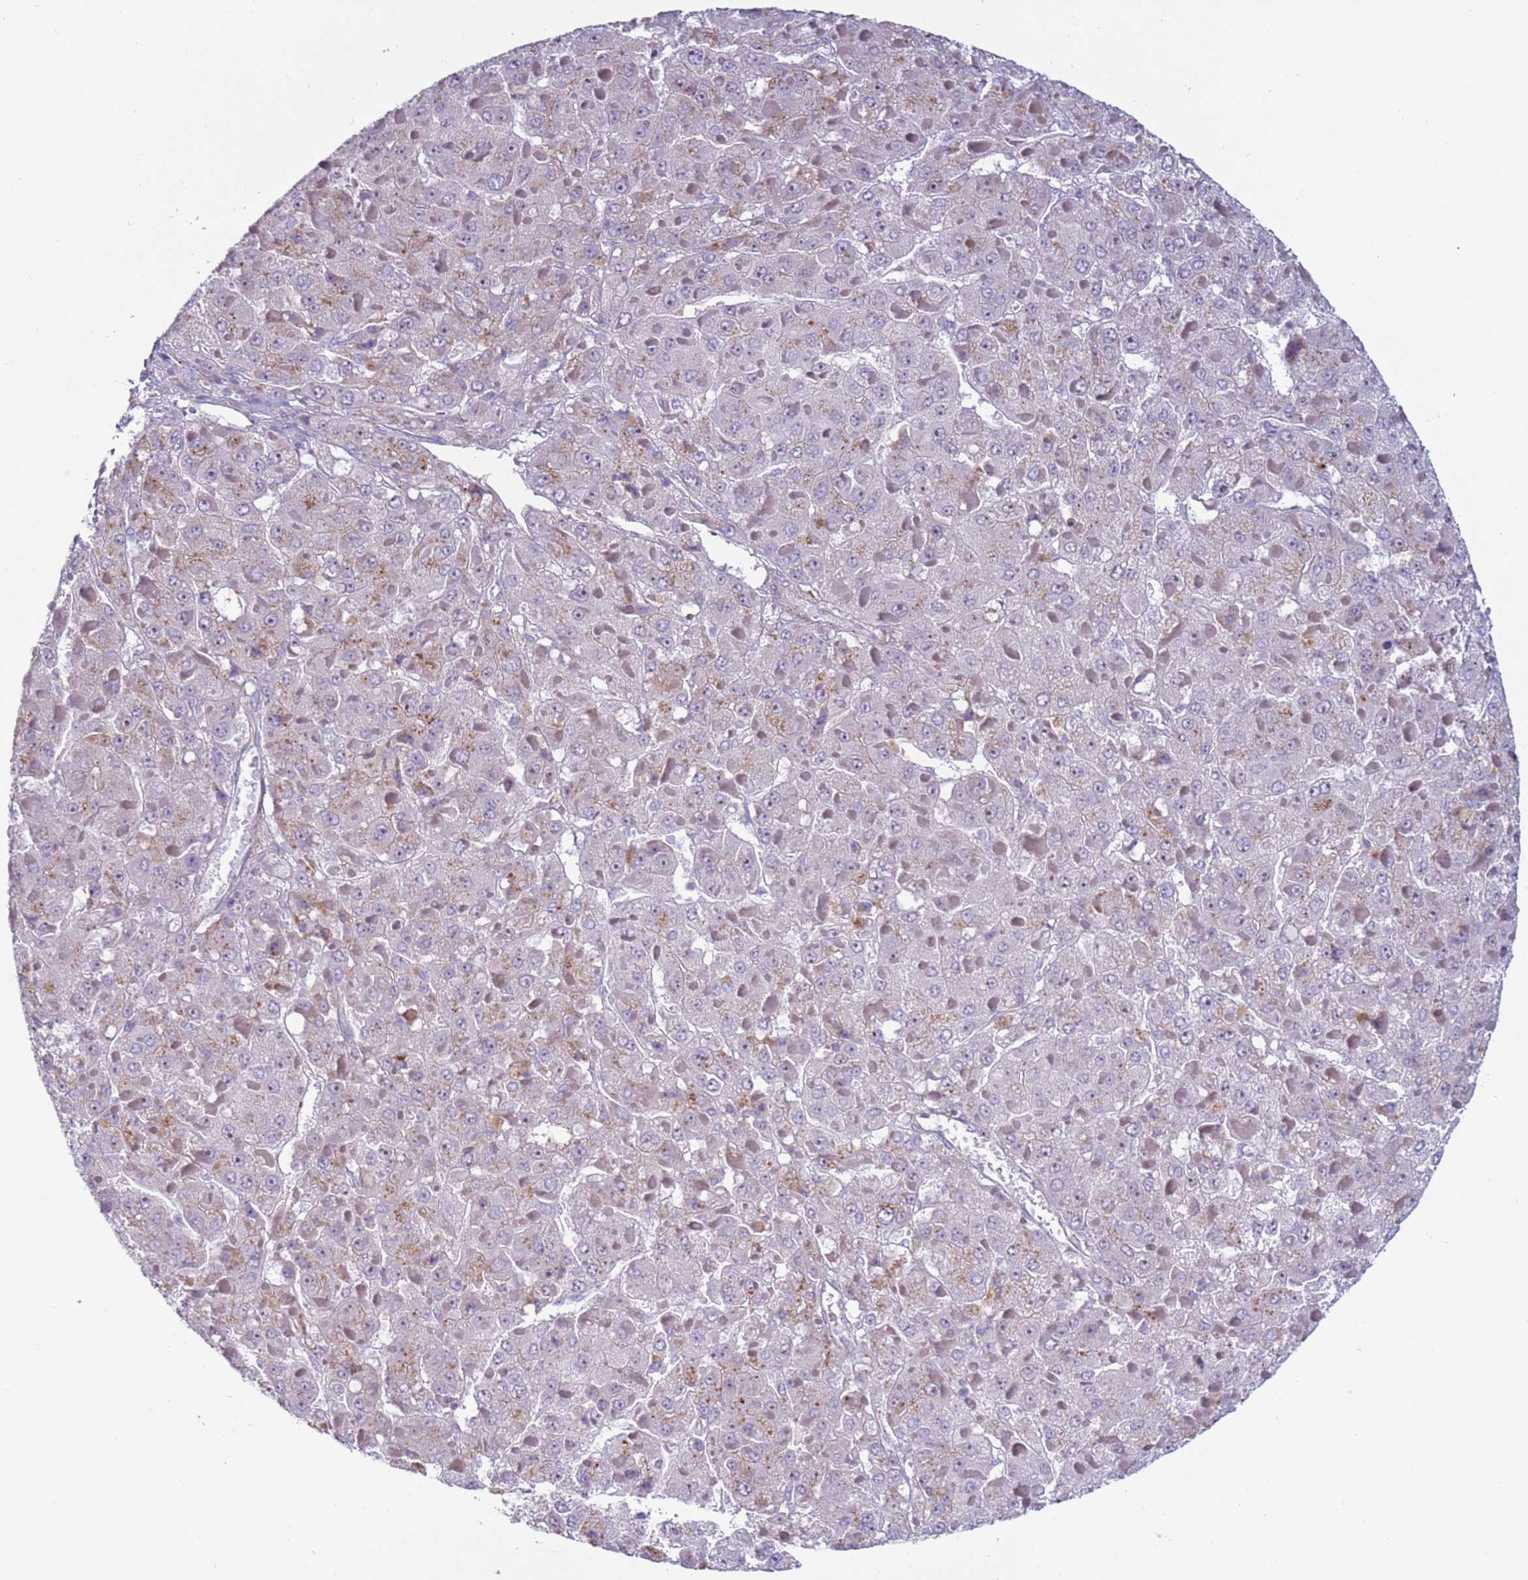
{"staining": {"intensity": "negative", "quantity": "none", "location": "none"}, "tissue": "liver cancer", "cell_type": "Tumor cells", "image_type": "cancer", "snomed": [{"axis": "morphology", "description": "Carcinoma, Hepatocellular, NOS"}, {"axis": "topography", "description": "Liver"}], "caption": "Tumor cells are negative for brown protein staining in liver hepatocellular carcinoma. (DAB immunohistochemistry (IHC), high magnification).", "gene": "HEATR1", "patient": {"sex": "female", "age": 73}}